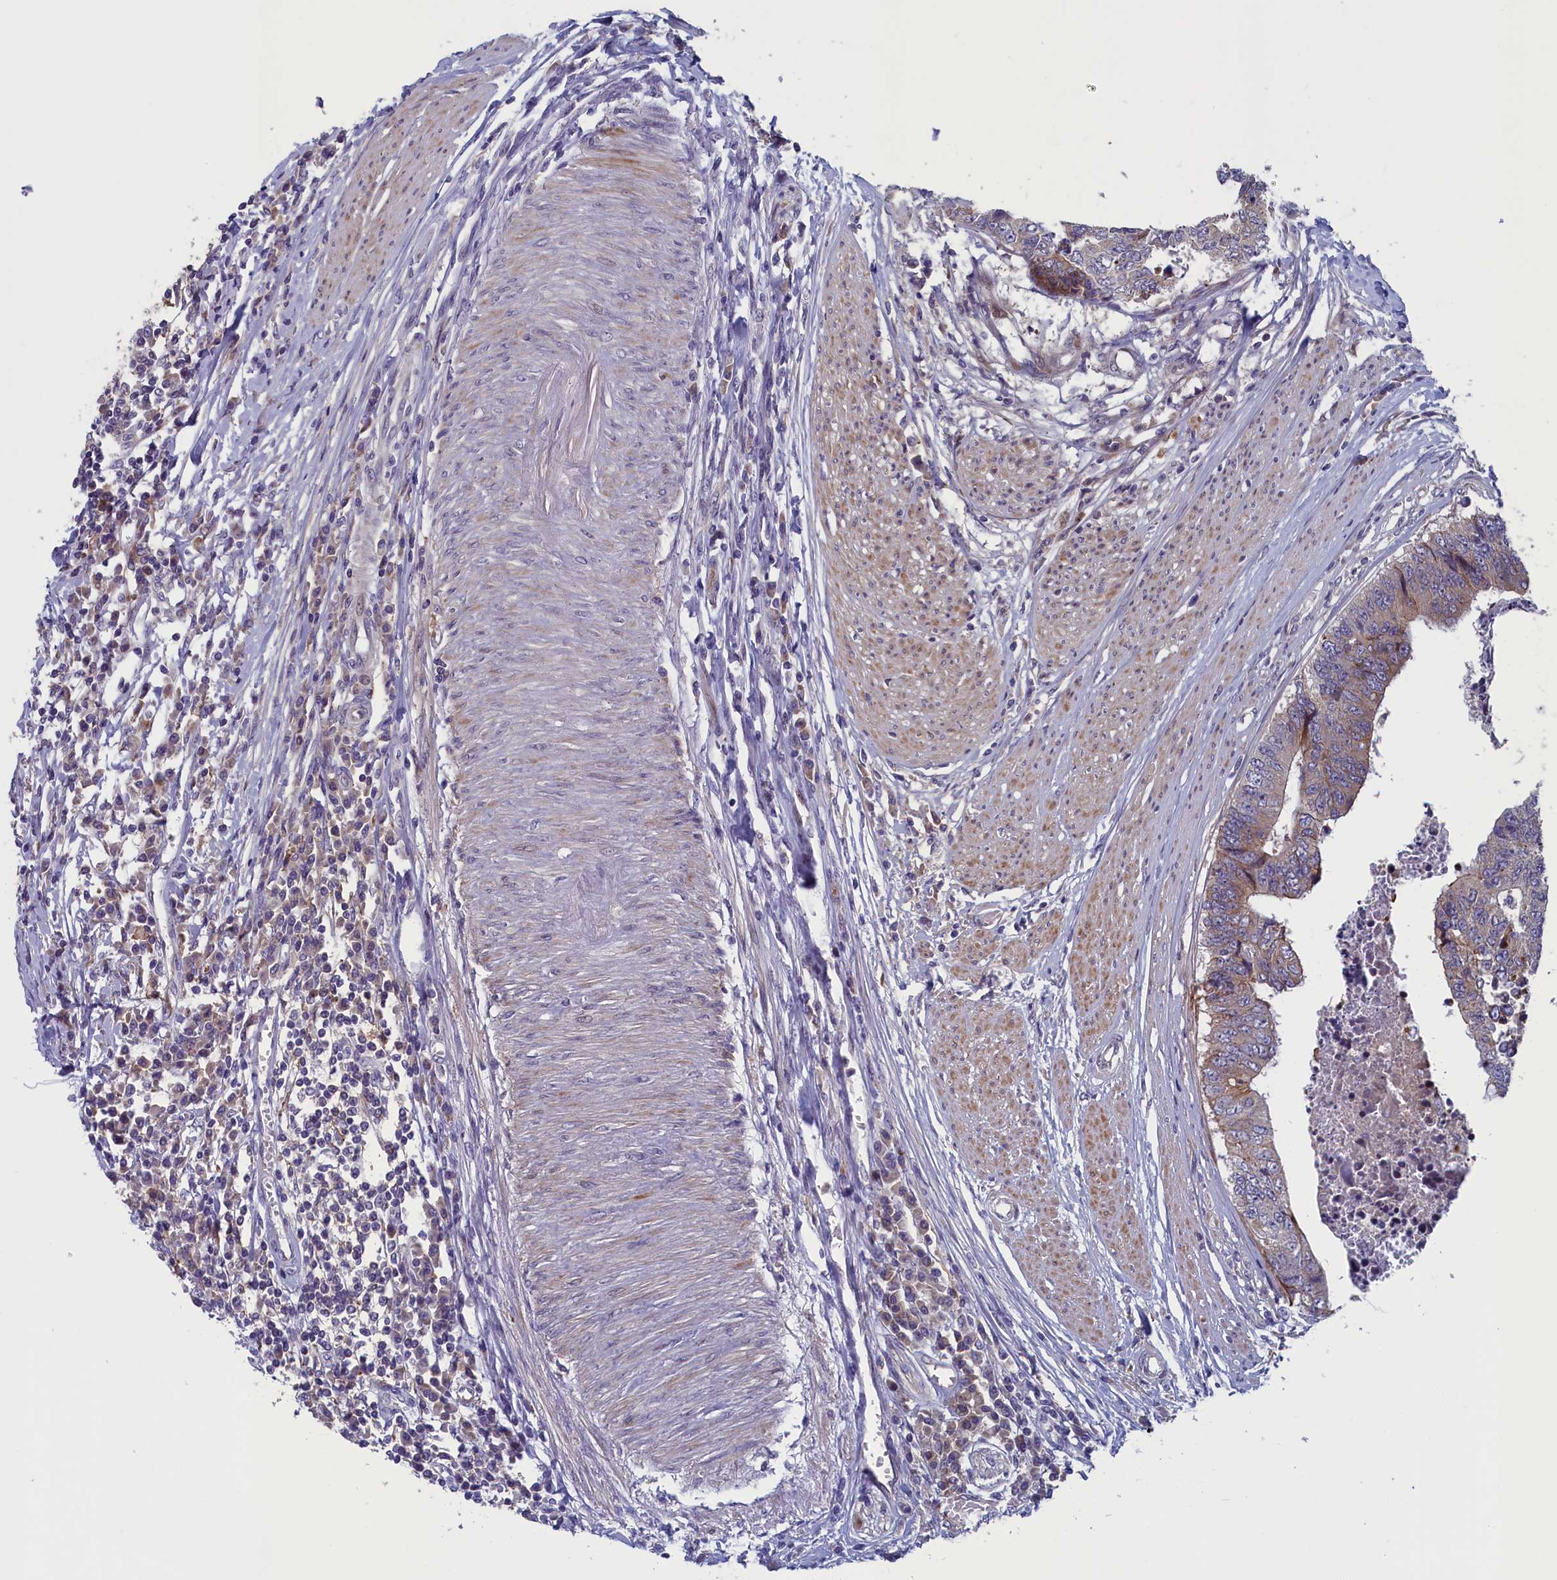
{"staining": {"intensity": "weak", "quantity": "<25%", "location": "cytoplasmic/membranous"}, "tissue": "colorectal cancer", "cell_type": "Tumor cells", "image_type": "cancer", "snomed": [{"axis": "morphology", "description": "Adenocarcinoma, NOS"}, {"axis": "topography", "description": "Rectum"}], "caption": "A high-resolution image shows IHC staining of adenocarcinoma (colorectal), which reveals no significant positivity in tumor cells.", "gene": "ANKRD39", "patient": {"sex": "male", "age": 84}}